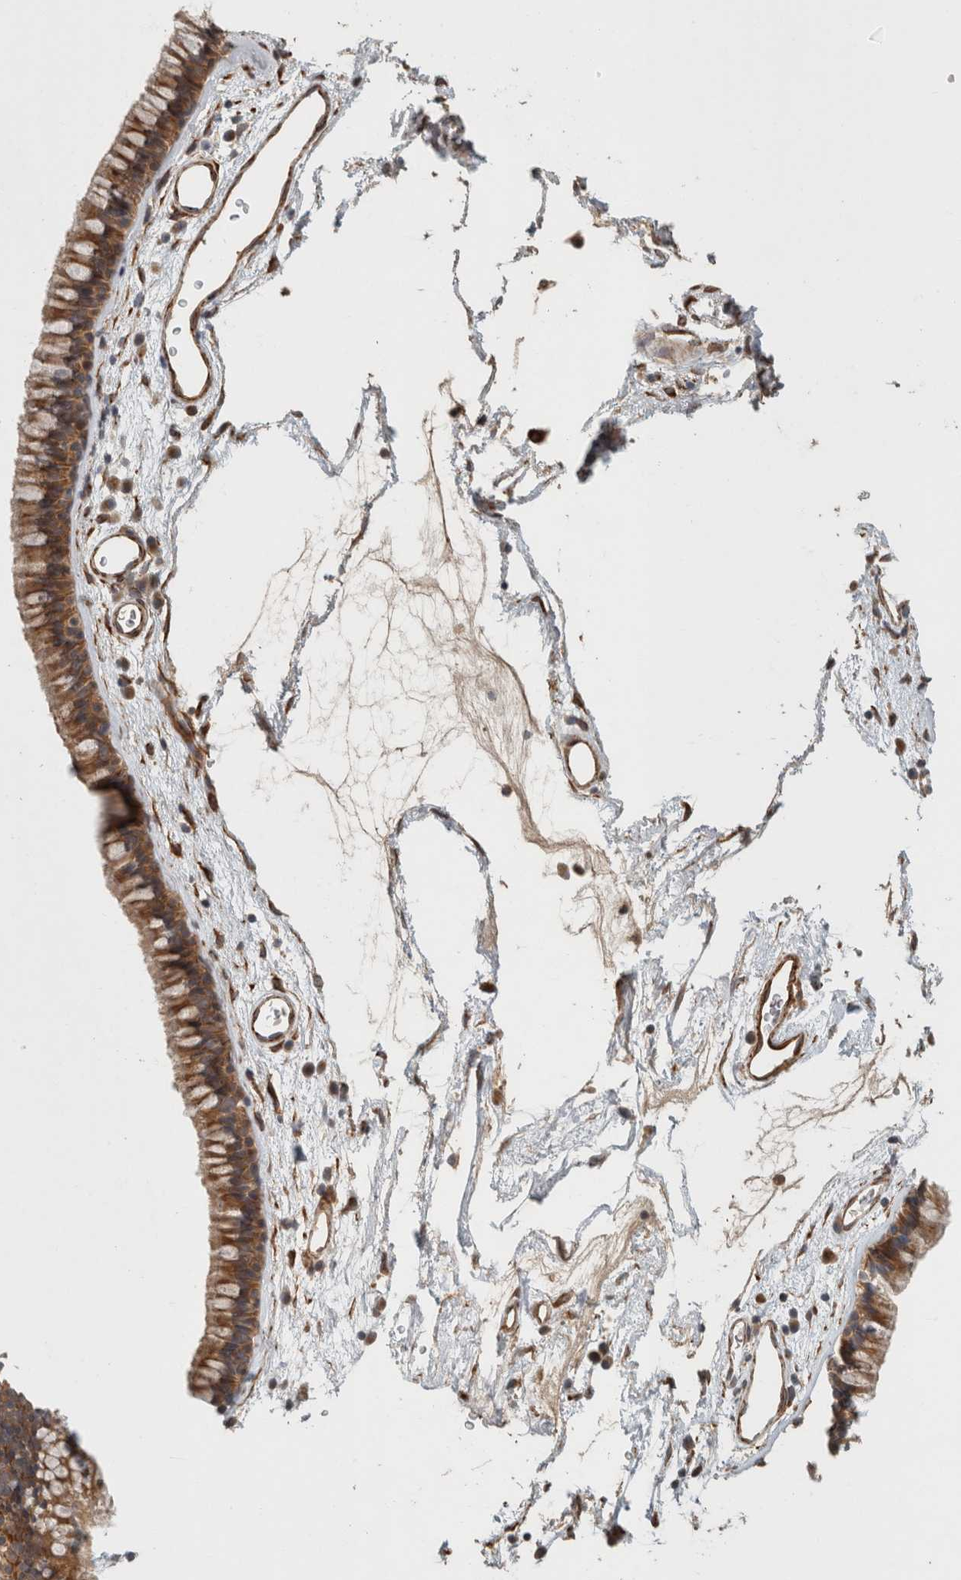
{"staining": {"intensity": "moderate", "quantity": ">75%", "location": "cytoplasmic/membranous"}, "tissue": "nasopharynx", "cell_type": "Respiratory epithelial cells", "image_type": "normal", "snomed": [{"axis": "morphology", "description": "Normal tissue, NOS"}, {"axis": "morphology", "description": "Inflammation, NOS"}, {"axis": "topography", "description": "Nasopharynx"}], "caption": "DAB immunohistochemical staining of normal human nasopharynx exhibits moderate cytoplasmic/membranous protein staining in approximately >75% of respiratory epithelial cells. (brown staining indicates protein expression, while blue staining denotes nuclei).", "gene": "SIPA1L2", "patient": {"sex": "male", "age": 48}}